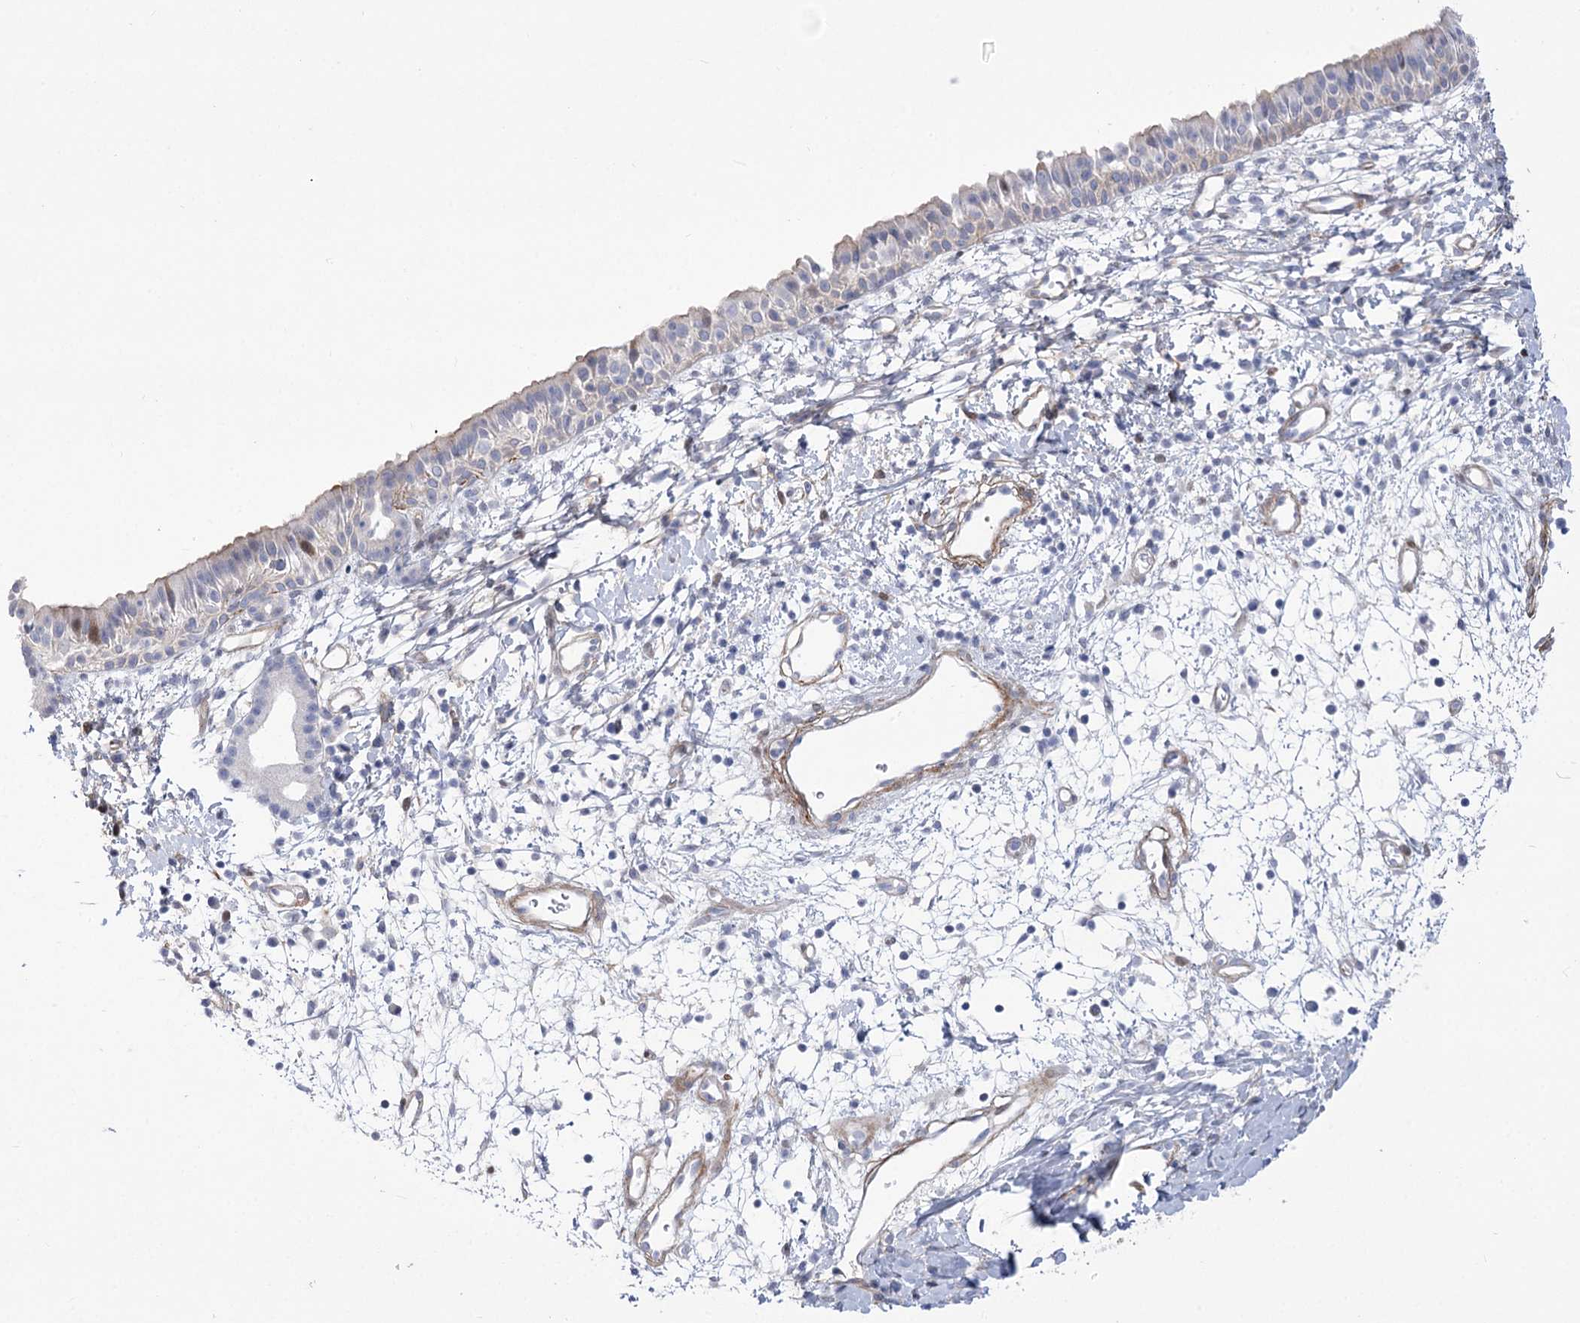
{"staining": {"intensity": "negative", "quantity": "none", "location": "none"}, "tissue": "nasopharynx", "cell_type": "Respiratory epithelial cells", "image_type": "normal", "snomed": [{"axis": "morphology", "description": "Normal tissue, NOS"}, {"axis": "topography", "description": "Nasopharynx"}], "caption": "Immunohistochemical staining of benign human nasopharynx displays no significant expression in respiratory epithelial cells.", "gene": "ANKRD23", "patient": {"sex": "male", "age": 22}}